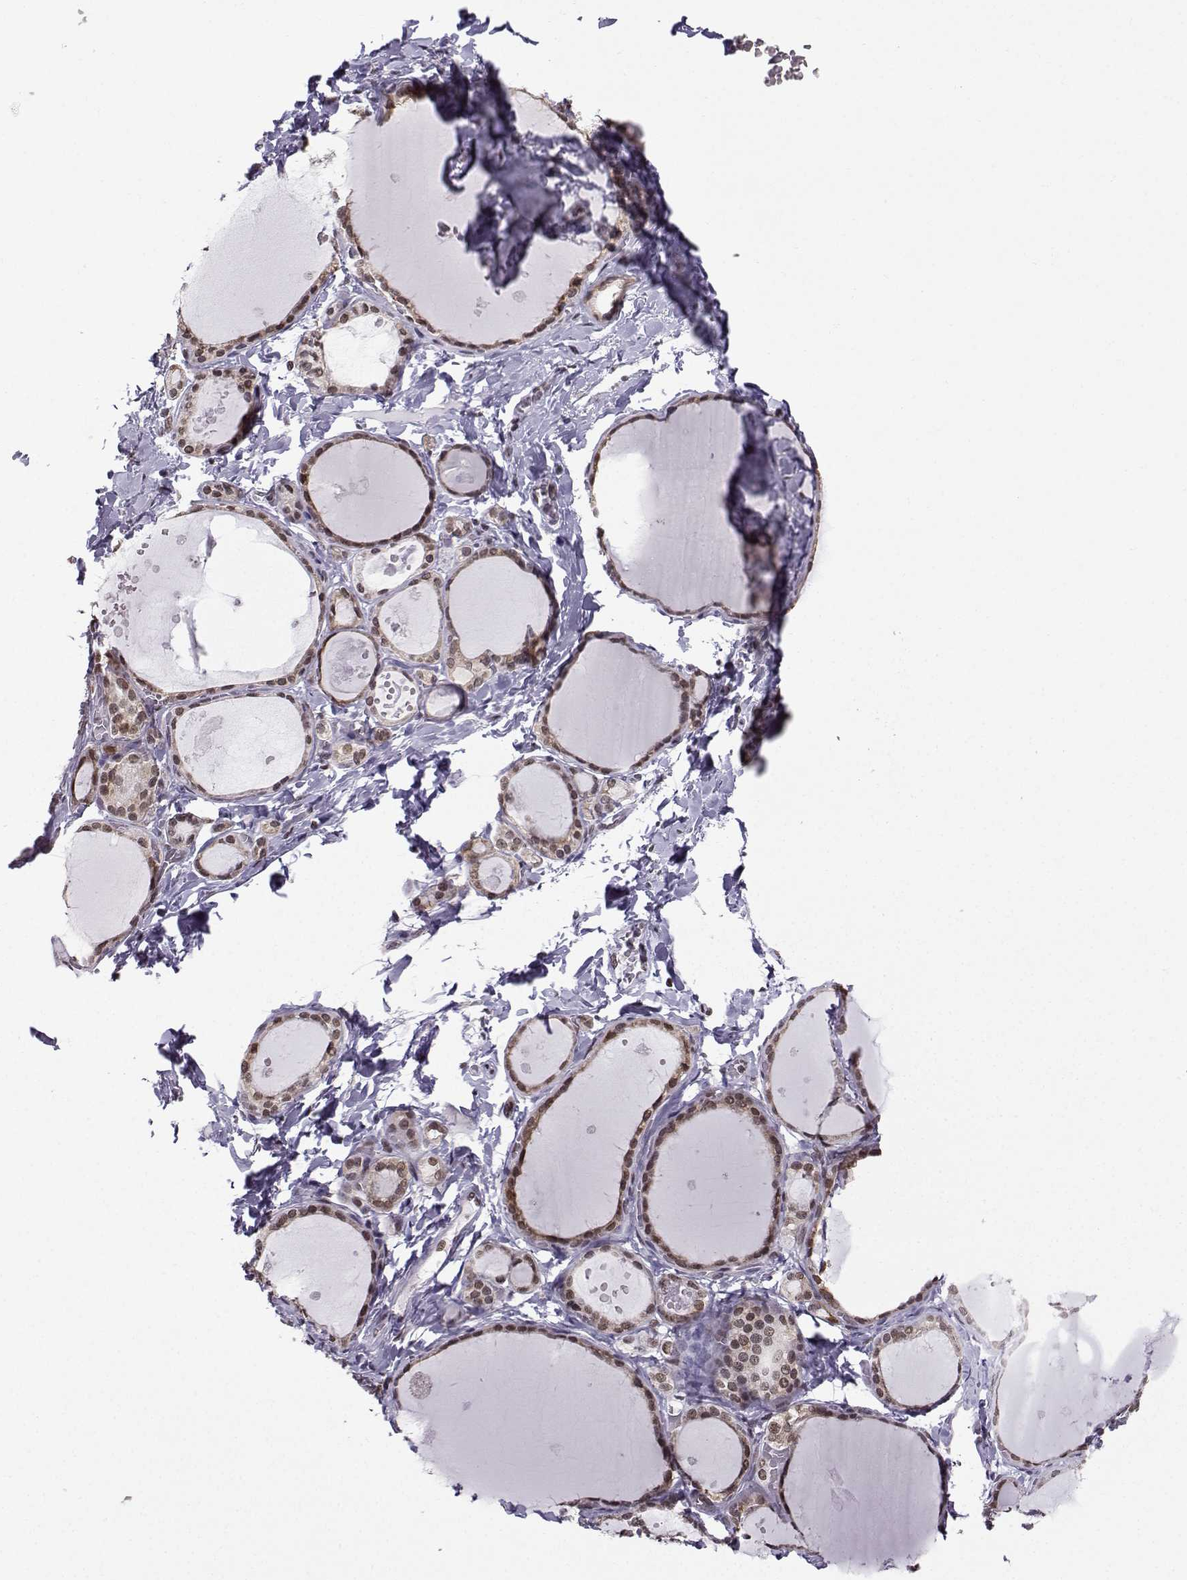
{"staining": {"intensity": "weak", "quantity": ">75%", "location": "nuclear"}, "tissue": "thyroid gland", "cell_type": "Glandular cells", "image_type": "normal", "snomed": [{"axis": "morphology", "description": "Normal tissue, NOS"}, {"axis": "topography", "description": "Thyroid gland"}], "caption": "Protein analysis of unremarkable thyroid gland reveals weak nuclear expression in about >75% of glandular cells. (DAB (3,3'-diaminobenzidine) = brown stain, brightfield microscopy at high magnification).", "gene": "EZH1", "patient": {"sex": "female", "age": 56}}